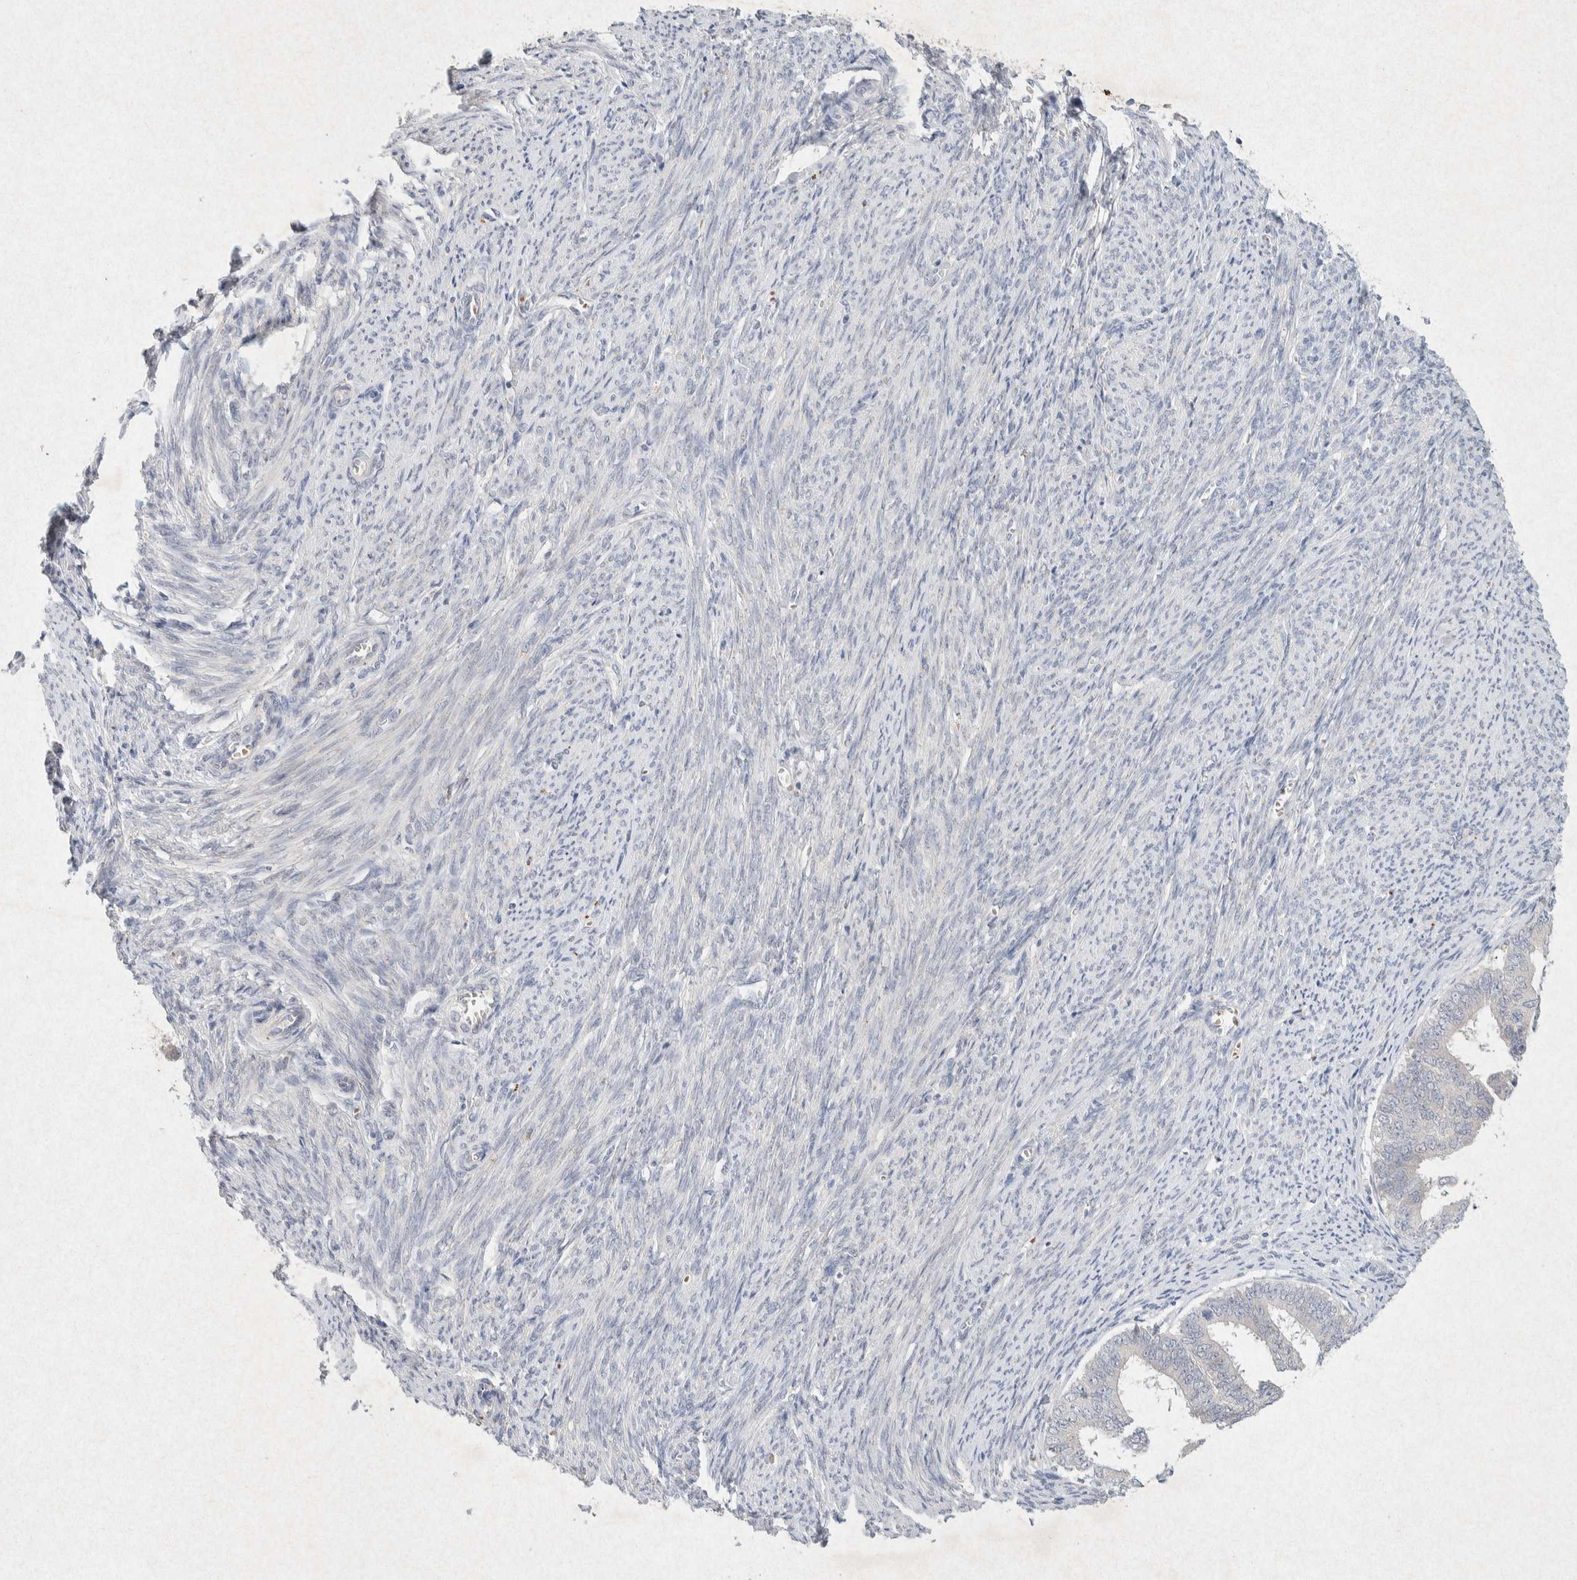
{"staining": {"intensity": "negative", "quantity": "none", "location": "none"}, "tissue": "endometrial cancer", "cell_type": "Tumor cells", "image_type": "cancer", "snomed": [{"axis": "morphology", "description": "Adenocarcinoma, NOS"}, {"axis": "topography", "description": "Endometrium"}], "caption": "Tumor cells are negative for brown protein staining in adenocarcinoma (endometrial).", "gene": "GNAI1", "patient": {"sex": "female", "age": 63}}